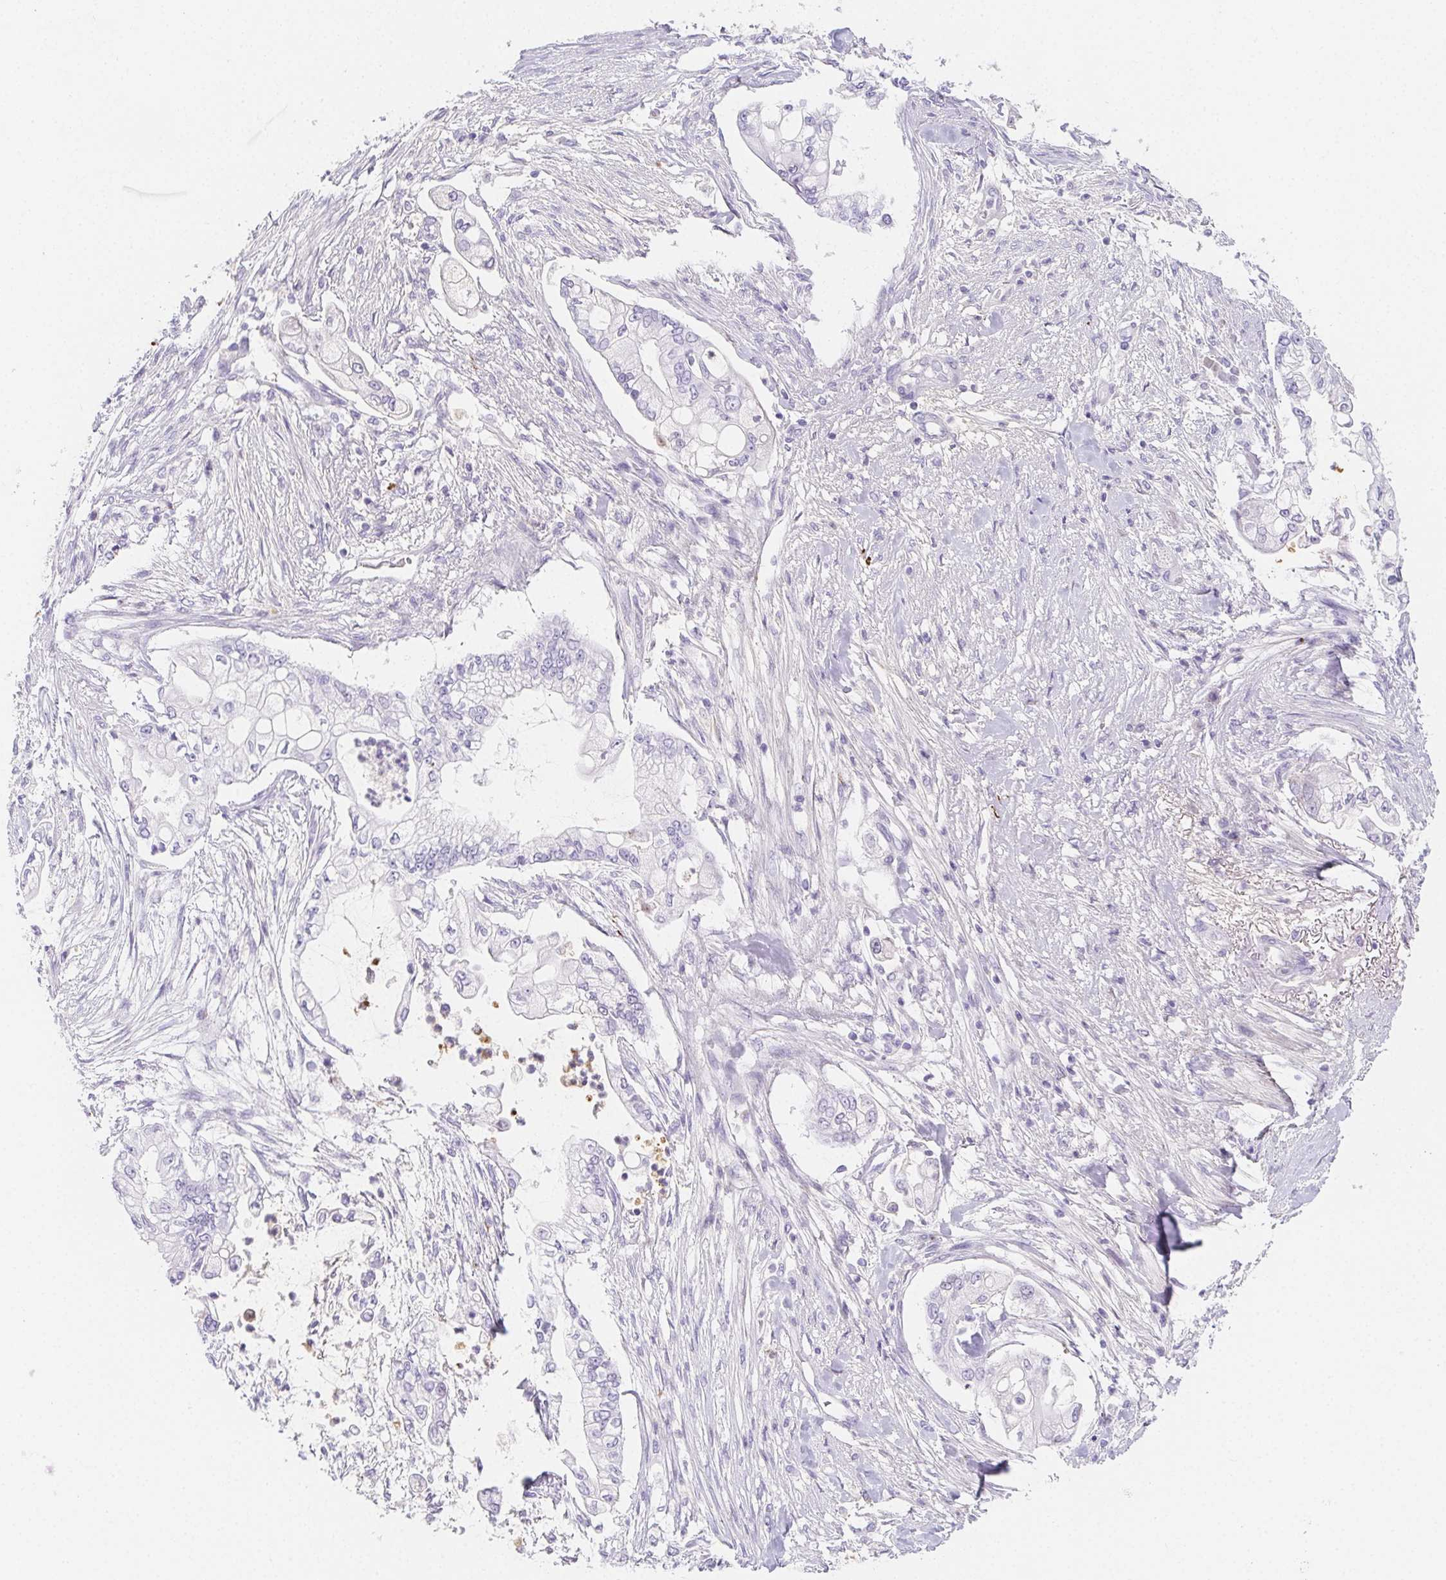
{"staining": {"intensity": "negative", "quantity": "none", "location": "none"}, "tissue": "pancreatic cancer", "cell_type": "Tumor cells", "image_type": "cancer", "snomed": [{"axis": "morphology", "description": "Adenocarcinoma, NOS"}, {"axis": "topography", "description": "Pancreas"}], "caption": "DAB immunohistochemical staining of human pancreatic cancer (adenocarcinoma) displays no significant staining in tumor cells. Brightfield microscopy of IHC stained with DAB (brown) and hematoxylin (blue), captured at high magnification.", "gene": "ITIH2", "patient": {"sex": "female", "age": 69}}